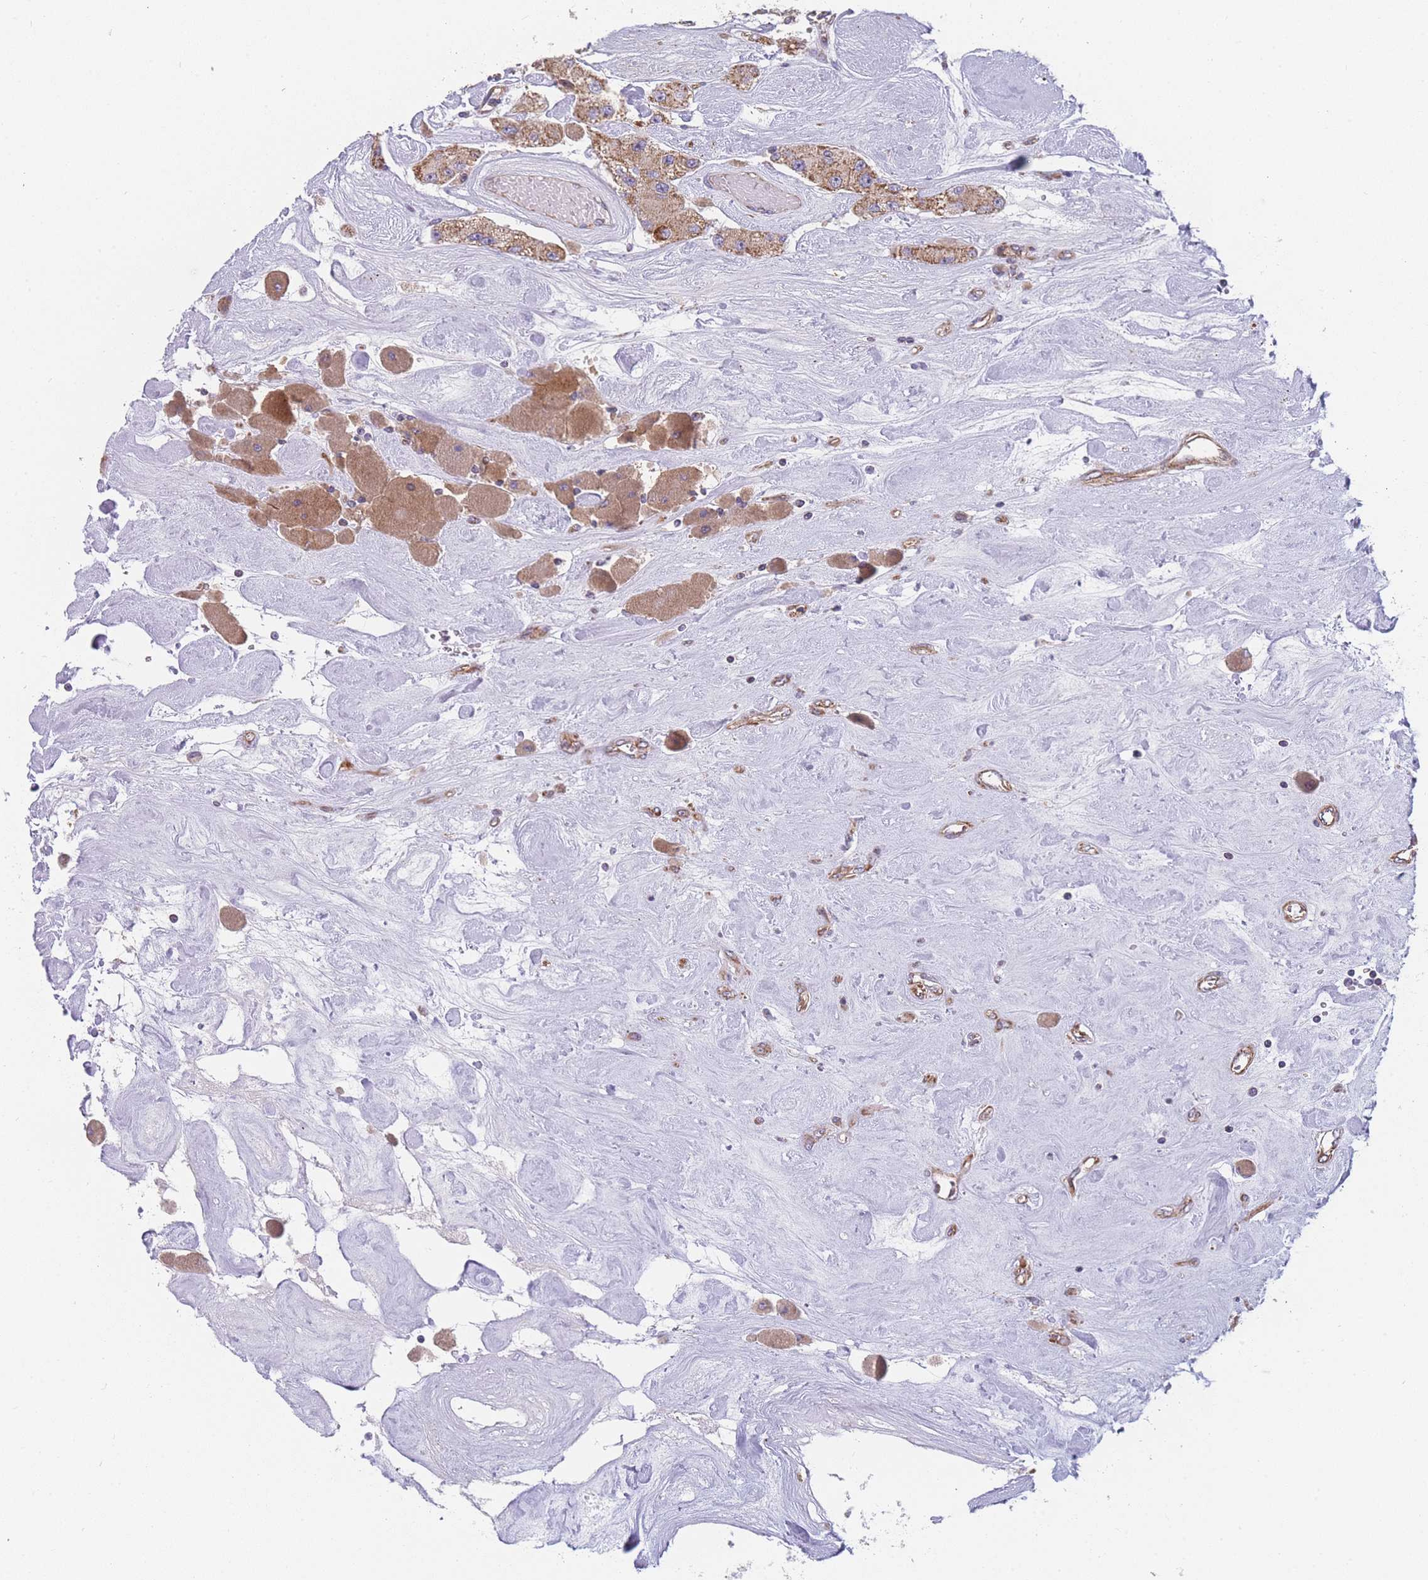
{"staining": {"intensity": "moderate", "quantity": ">75%", "location": "cytoplasmic/membranous"}, "tissue": "carcinoid", "cell_type": "Tumor cells", "image_type": "cancer", "snomed": [{"axis": "morphology", "description": "Carcinoid, malignant, NOS"}, {"axis": "topography", "description": "Pancreas"}], "caption": "Brown immunohistochemical staining in human malignant carcinoid exhibits moderate cytoplasmic/membranous staining in about >75% of tumor cells.", "gene": "MTRES1", "patient": {"sex": "male", "age": 41}}